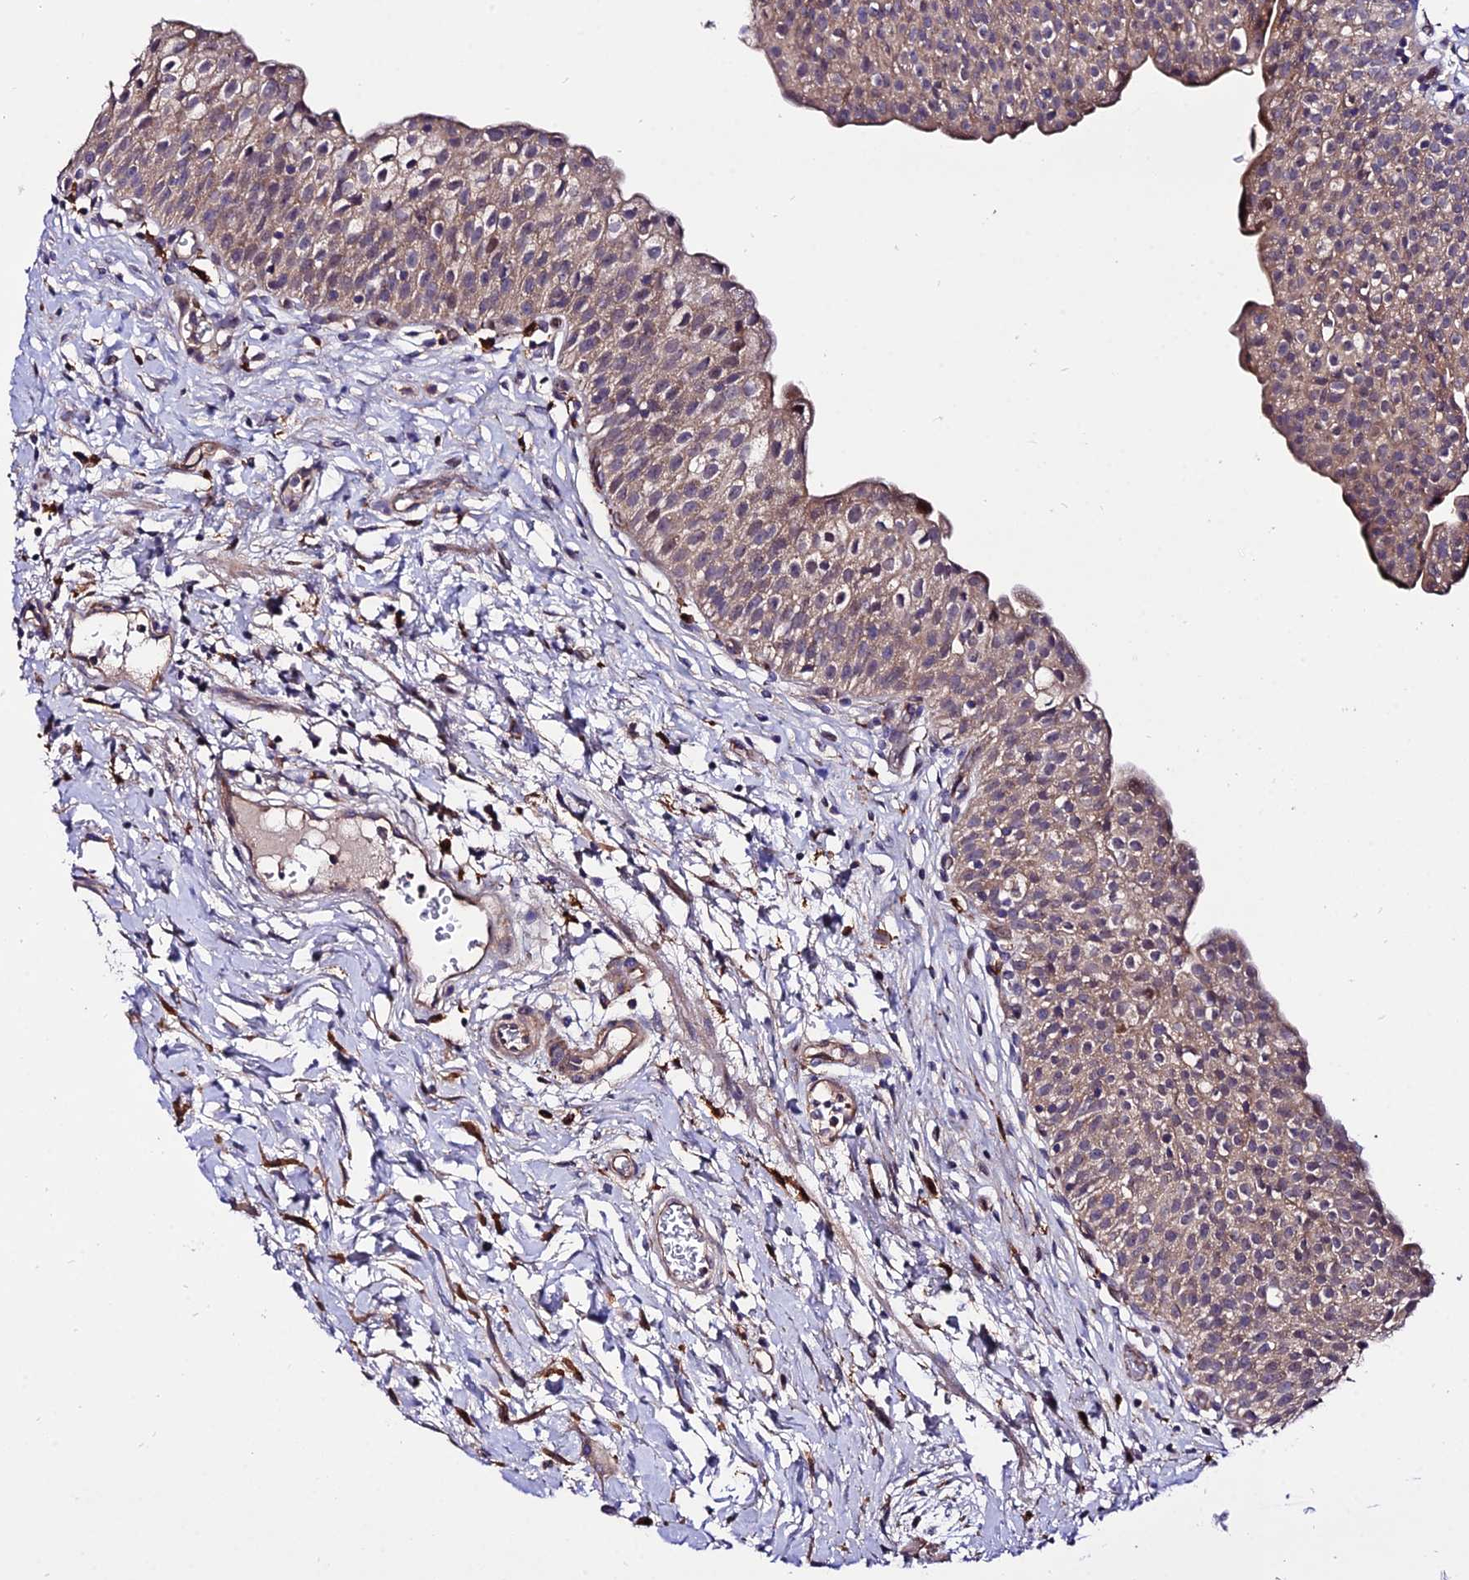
{"staining": {"intensity": "weak", "quantity": "25%-75%", "location": "cytoplasmic/membranous"}, "tissue": "urinary bladder", "cell_type": "Urothelial cells", "image_type": "normal", "snomed": [{"axis": "morphology", "description": "Normal tissue, NOS"}, {"axis": "topography", "description": "Urinary bladder"}], "caption": "Weak cytoplasmic/membranous staining is appreciated in about 25%-75% of urothelial cells in benign urinary bladder.", "gene": "CDC37L1", "patient": {"sex": "male", "age": 55}}